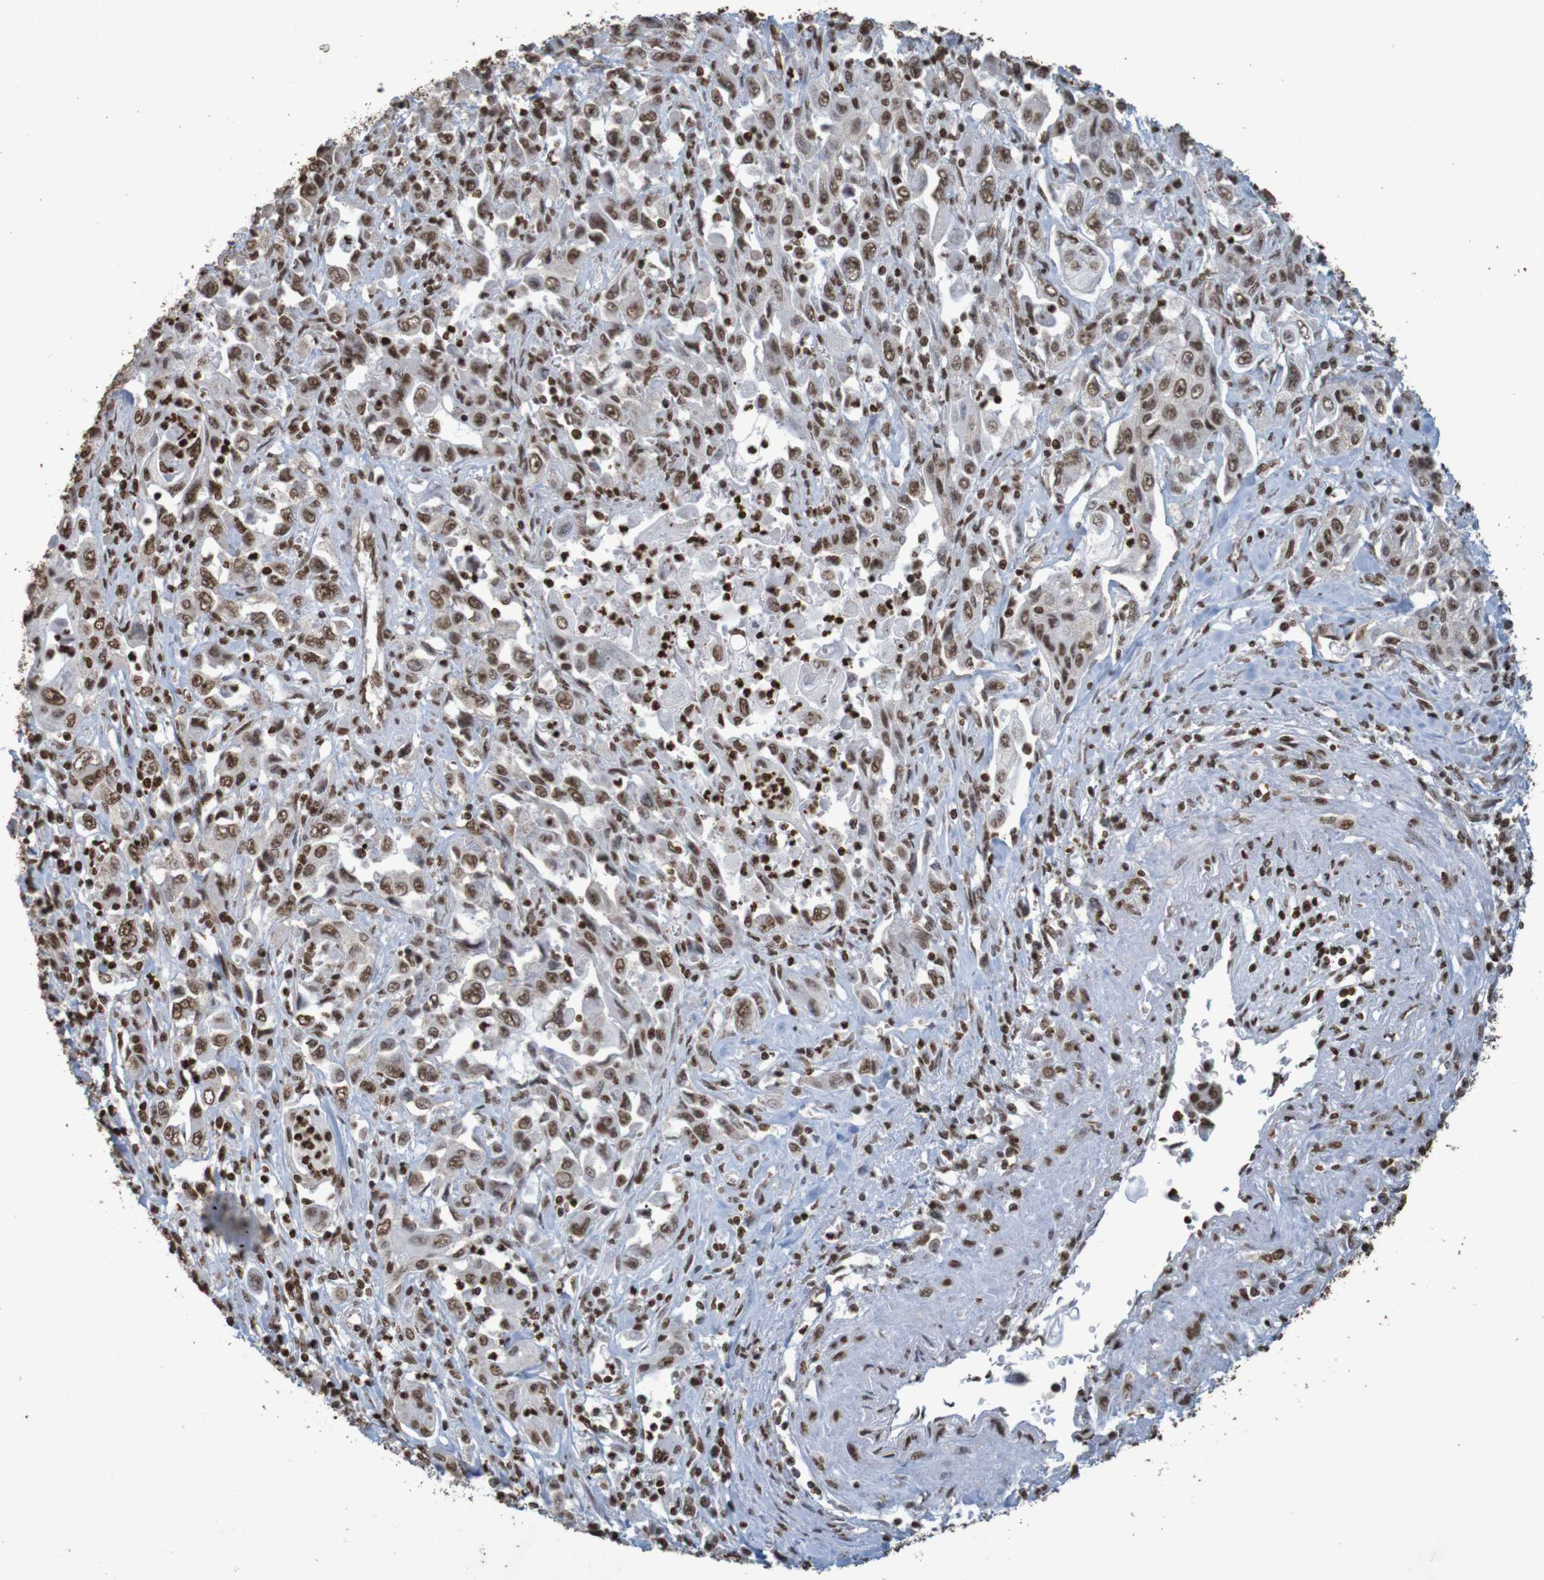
{"staining": {"intensity": "moderate", "quantity": ">75%", "location": "nuclear"}, "tissue": "pancreatic cancer", "cell_type": "Tumor cells", "image_type": "cancer", "snomed": [{"axis": "morphology", "description": "Adenocarcinoma, NOS"}, {"axis": "topography", "description": "Pancreas"}], "caption": "Pancreatic cancer stained with a brown dye shows moderate nuclear positive expression in about >75% of tumor cells.", "gene": "GFI1", "patient": {"sex": "male", "age": 70}}